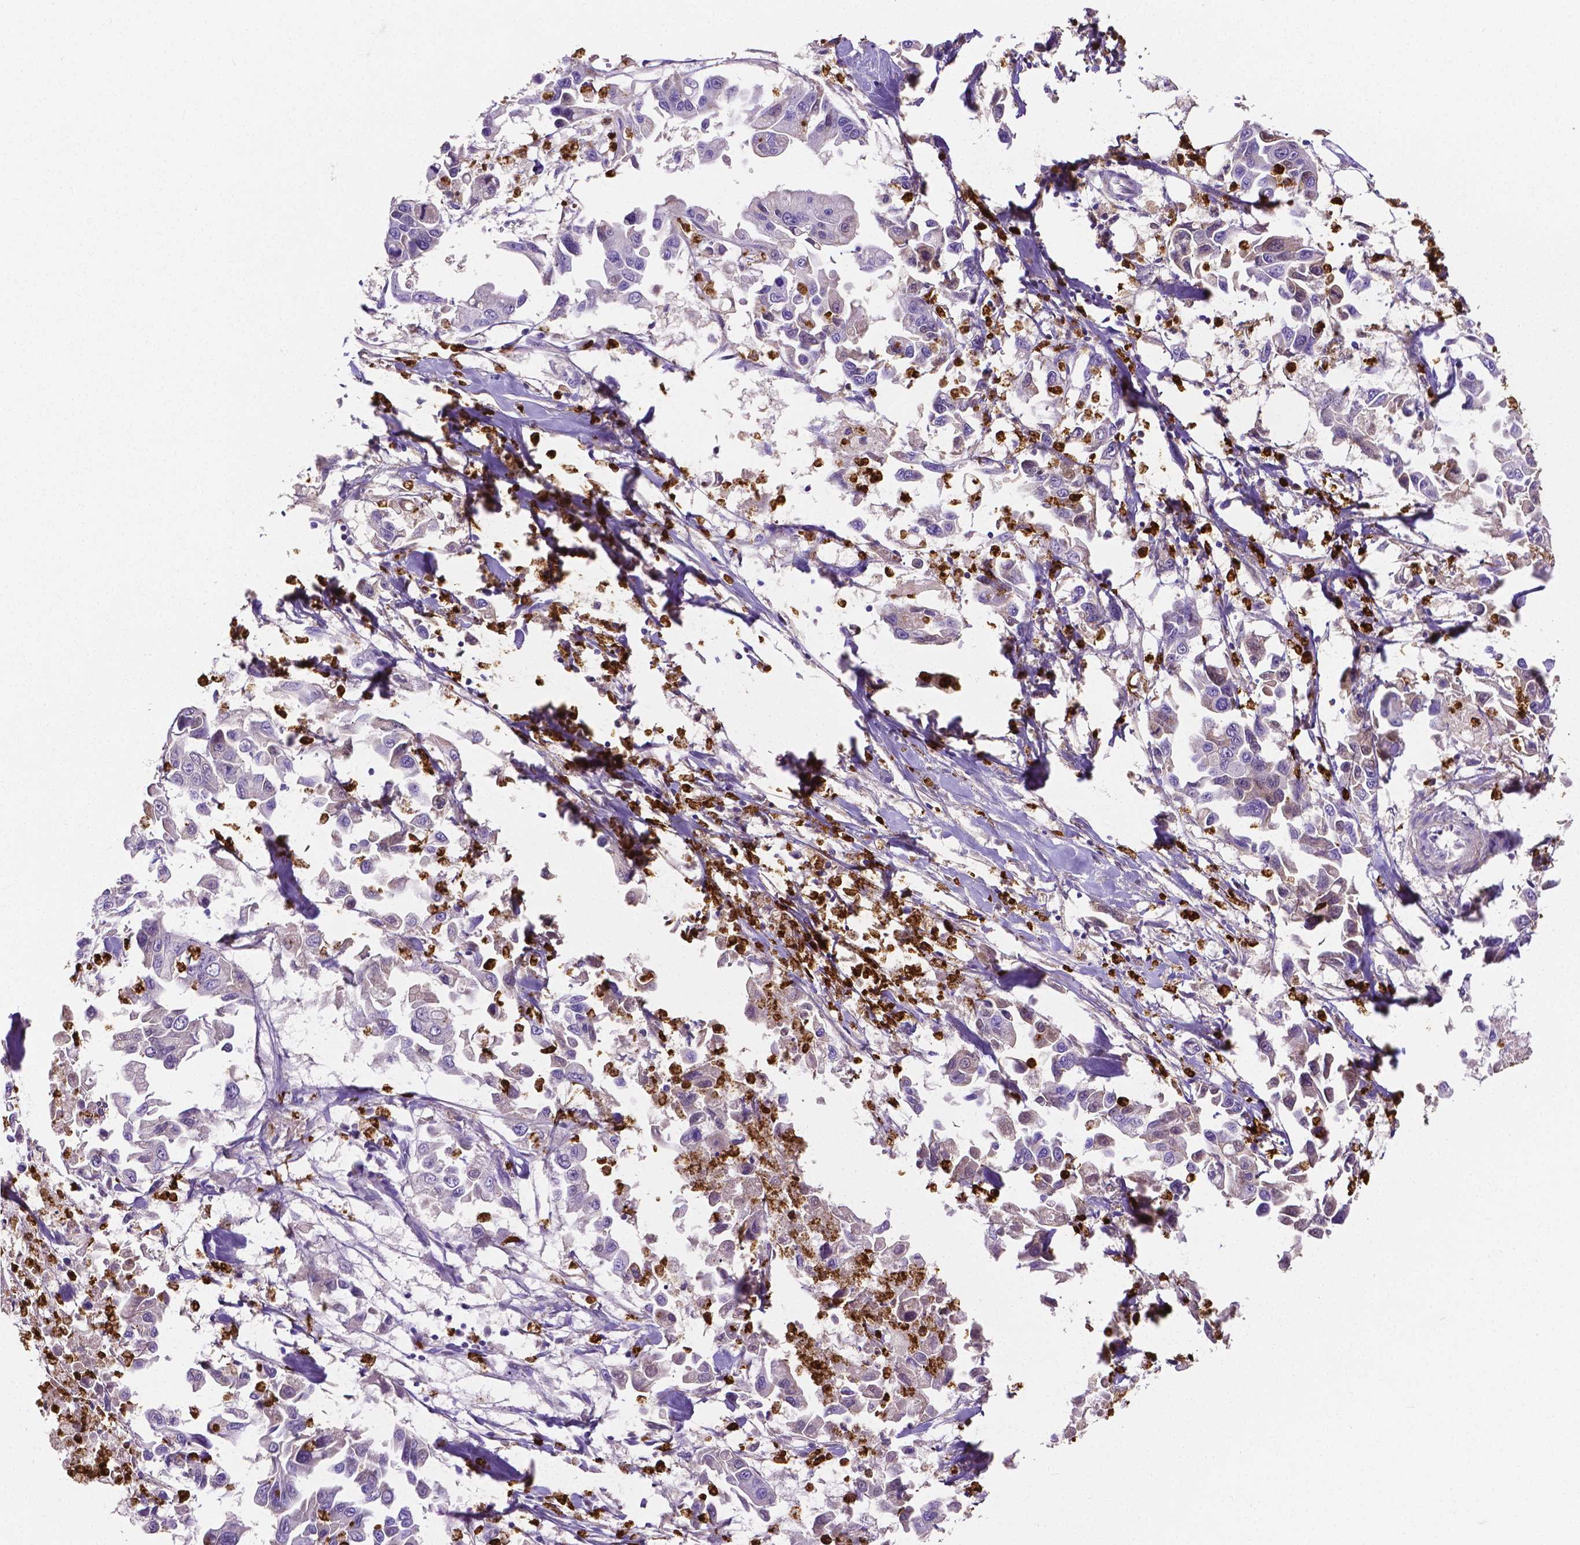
{"staining": {"intensity": "negative", "quantity": "none", "location": "none"}, "tissue": "pancreatic cancer", "cell_type": "Tumor cells", "image_type": "cancer", "snomed": [{"axis": "morphology", "description": "Adenocarcinoma, NOS"}, {"axis": "topography", "description": "Pancreas"}], "caption": "Immunohistochemistry (IHC) image of neoplastic tissue: human pancreatic cancer stained with DAB (3,3'-diaminobenzidine) exhibits no significant protein expression in tumor cells.", "gene": "MMP9", "patient": {"sex": "female", "age": 83}}